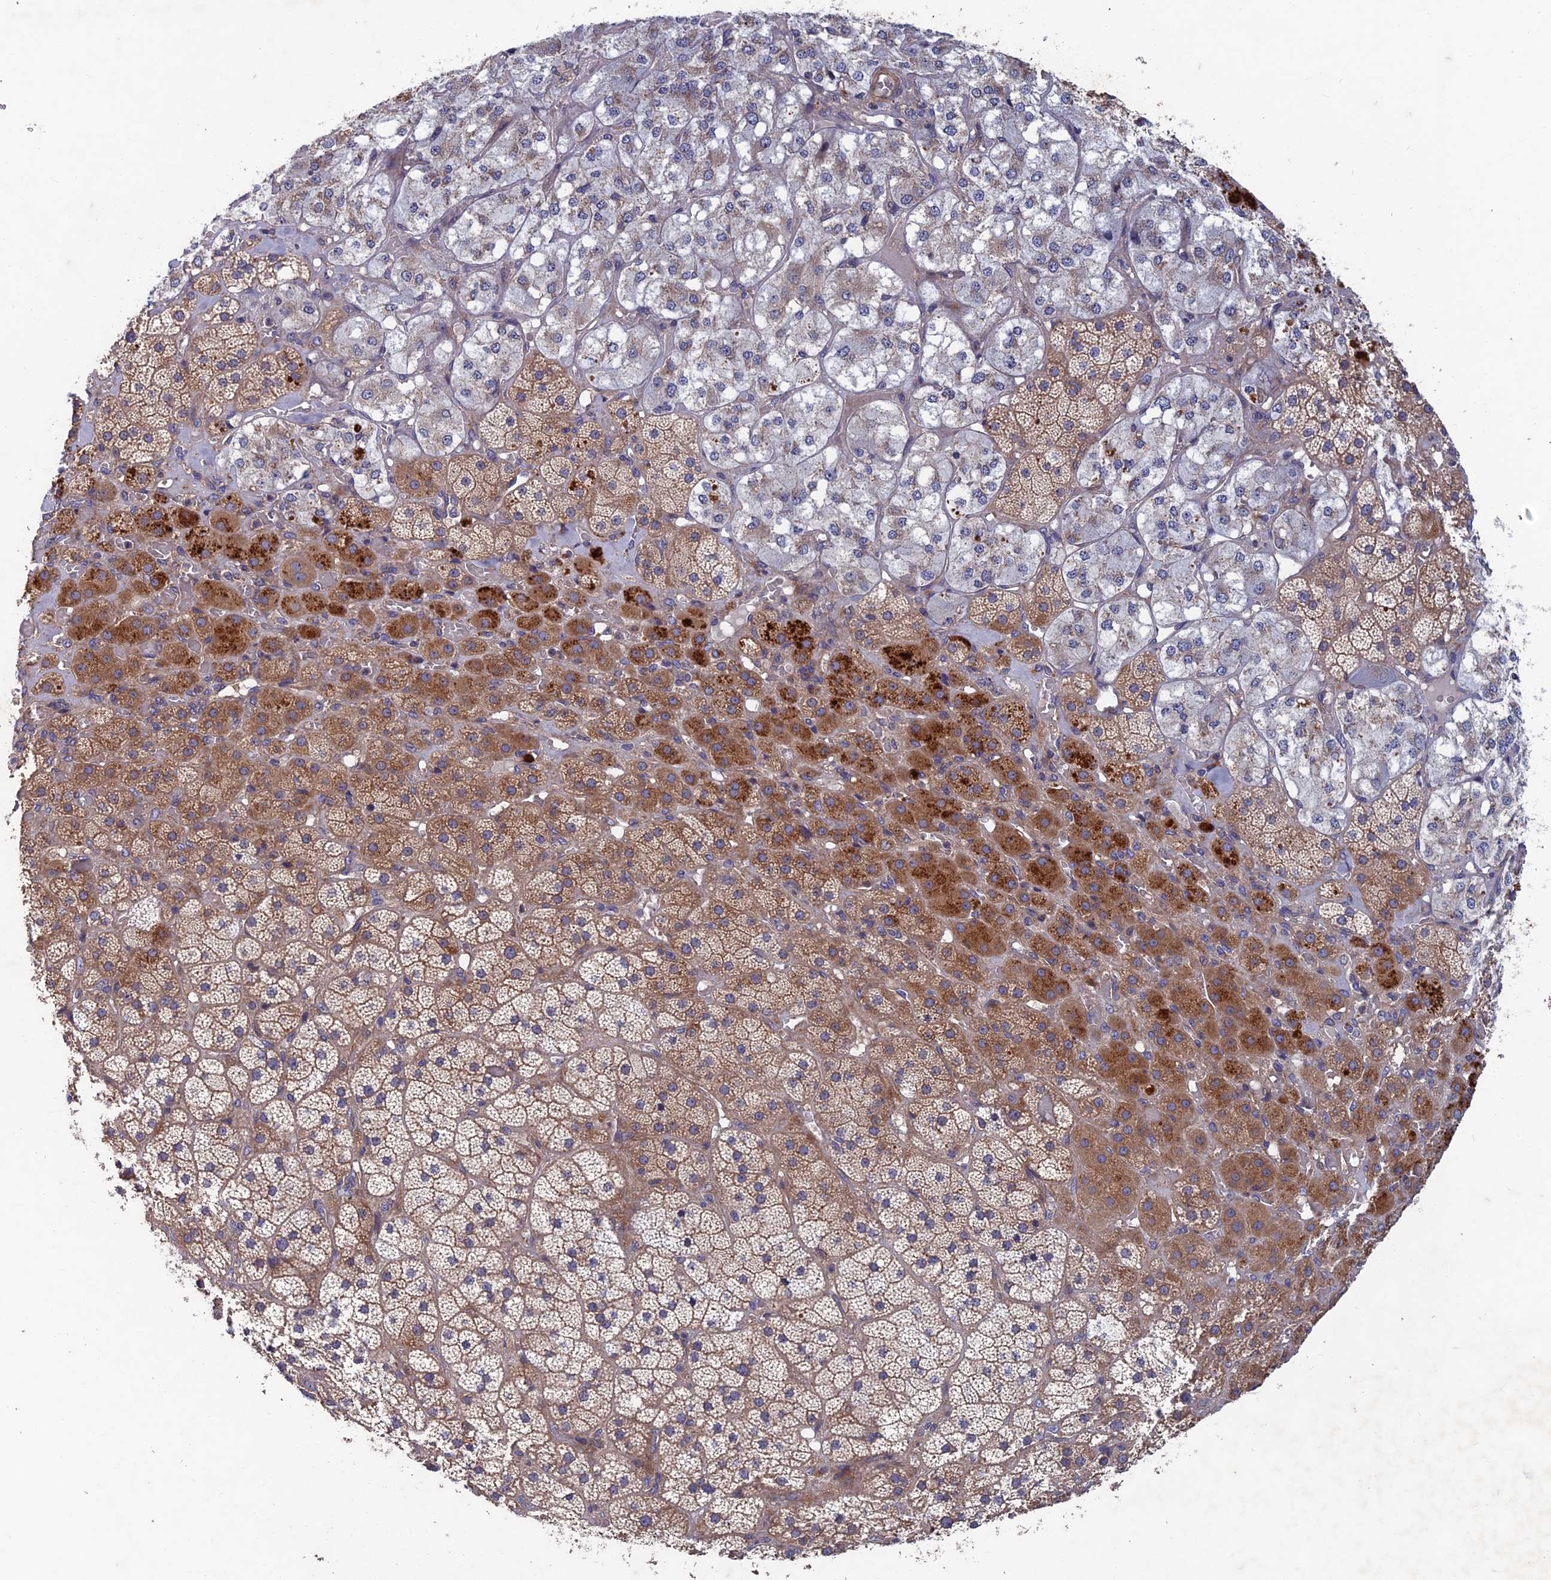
{"staining": {"intensity": "moderate", "quantity": "25%-75%", "location": "cytoplasmic/membranous"}, "tissue": "adrenal gland", "cell_type": "Glandular cells", "image_type": "normal", "snomed": [{"axis": "morphology", "description": "Normal tissue, NOS"}, {"axis": "topography", "description": "Adrenal gland"}], "caption": "Immunohistochemical staining of benign human adrenal gland reveals medium levels of moderate cytoplasmic/membranous staining in about 25%-75% of glandular cells. The staining is performed using DAB (3,3'-diaminobenzidine) brown chromogen to label protein expression. The nuclei are counter-stained blue using hematoxylin.", "gene": "NCAPG", "patient": {"sex": "male", "age": 57}}